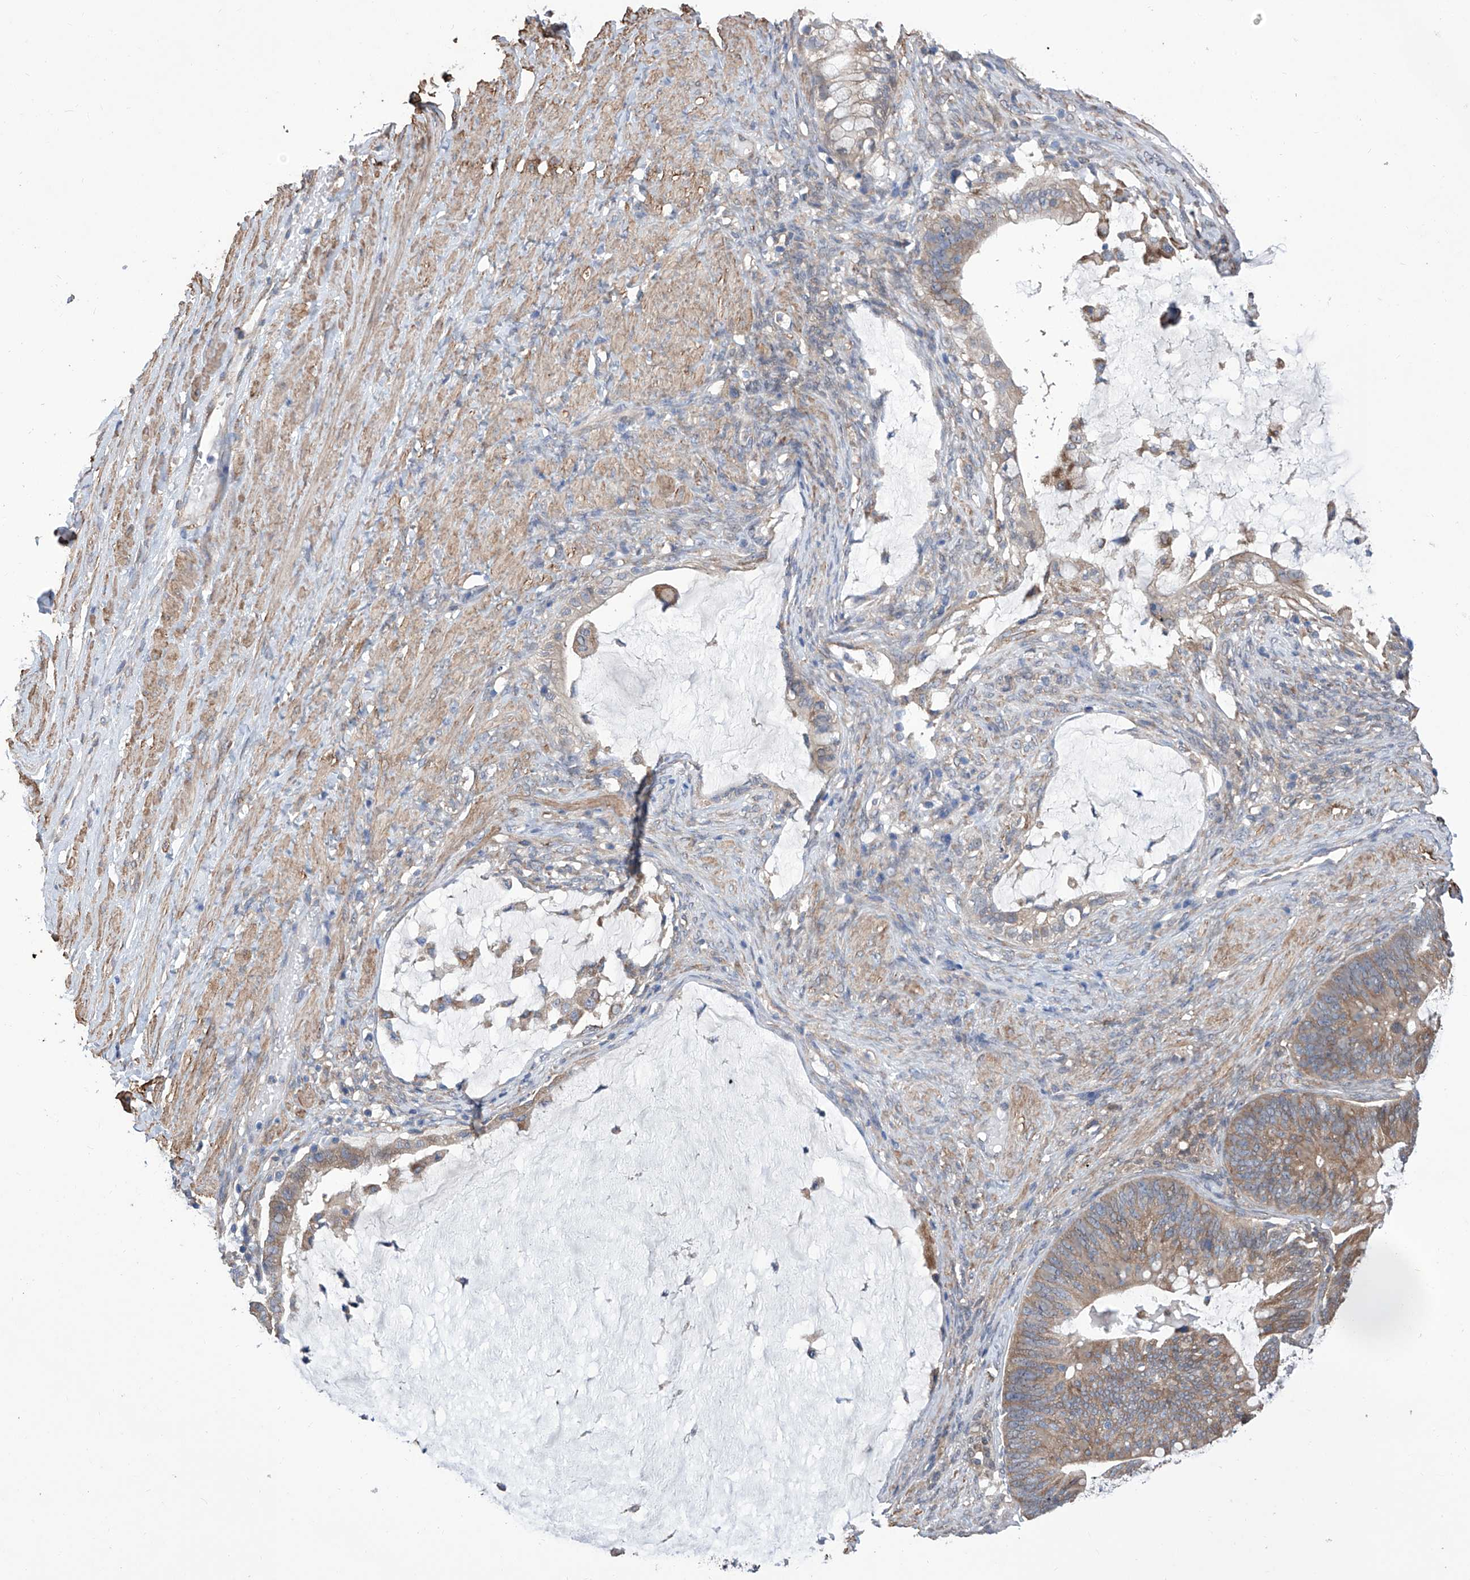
{"staining": {"intensity": "moderate", "quantity": ">75%", "location": "cytoplasmic/membranous"}, "tissue": "ovarian cancer", "cell_type": "Tumor cells", "image_type": "cancer", "snomed": [{"axis": "morphology", "description": "Cystadenocarcinoma, mucinous, NOS"}, {"axis": "topography", "description": "Ovary"}], "caption": "Immunohistochemistry (IHC) staining of mucinous cystadenocarcinoma (ovarian), which reveals medium levels of moderate cytoplasmic/membranous expression in approximately >75% of tumor cells indicating moderate cytoplasmic/membranous protein expression. The staining was performed using DAB (brown) for protein detection and nuclei were counterstained in hematoxylin (blue).", "gene": "SMS", "patient": {"sex": "female", "age": 61}}